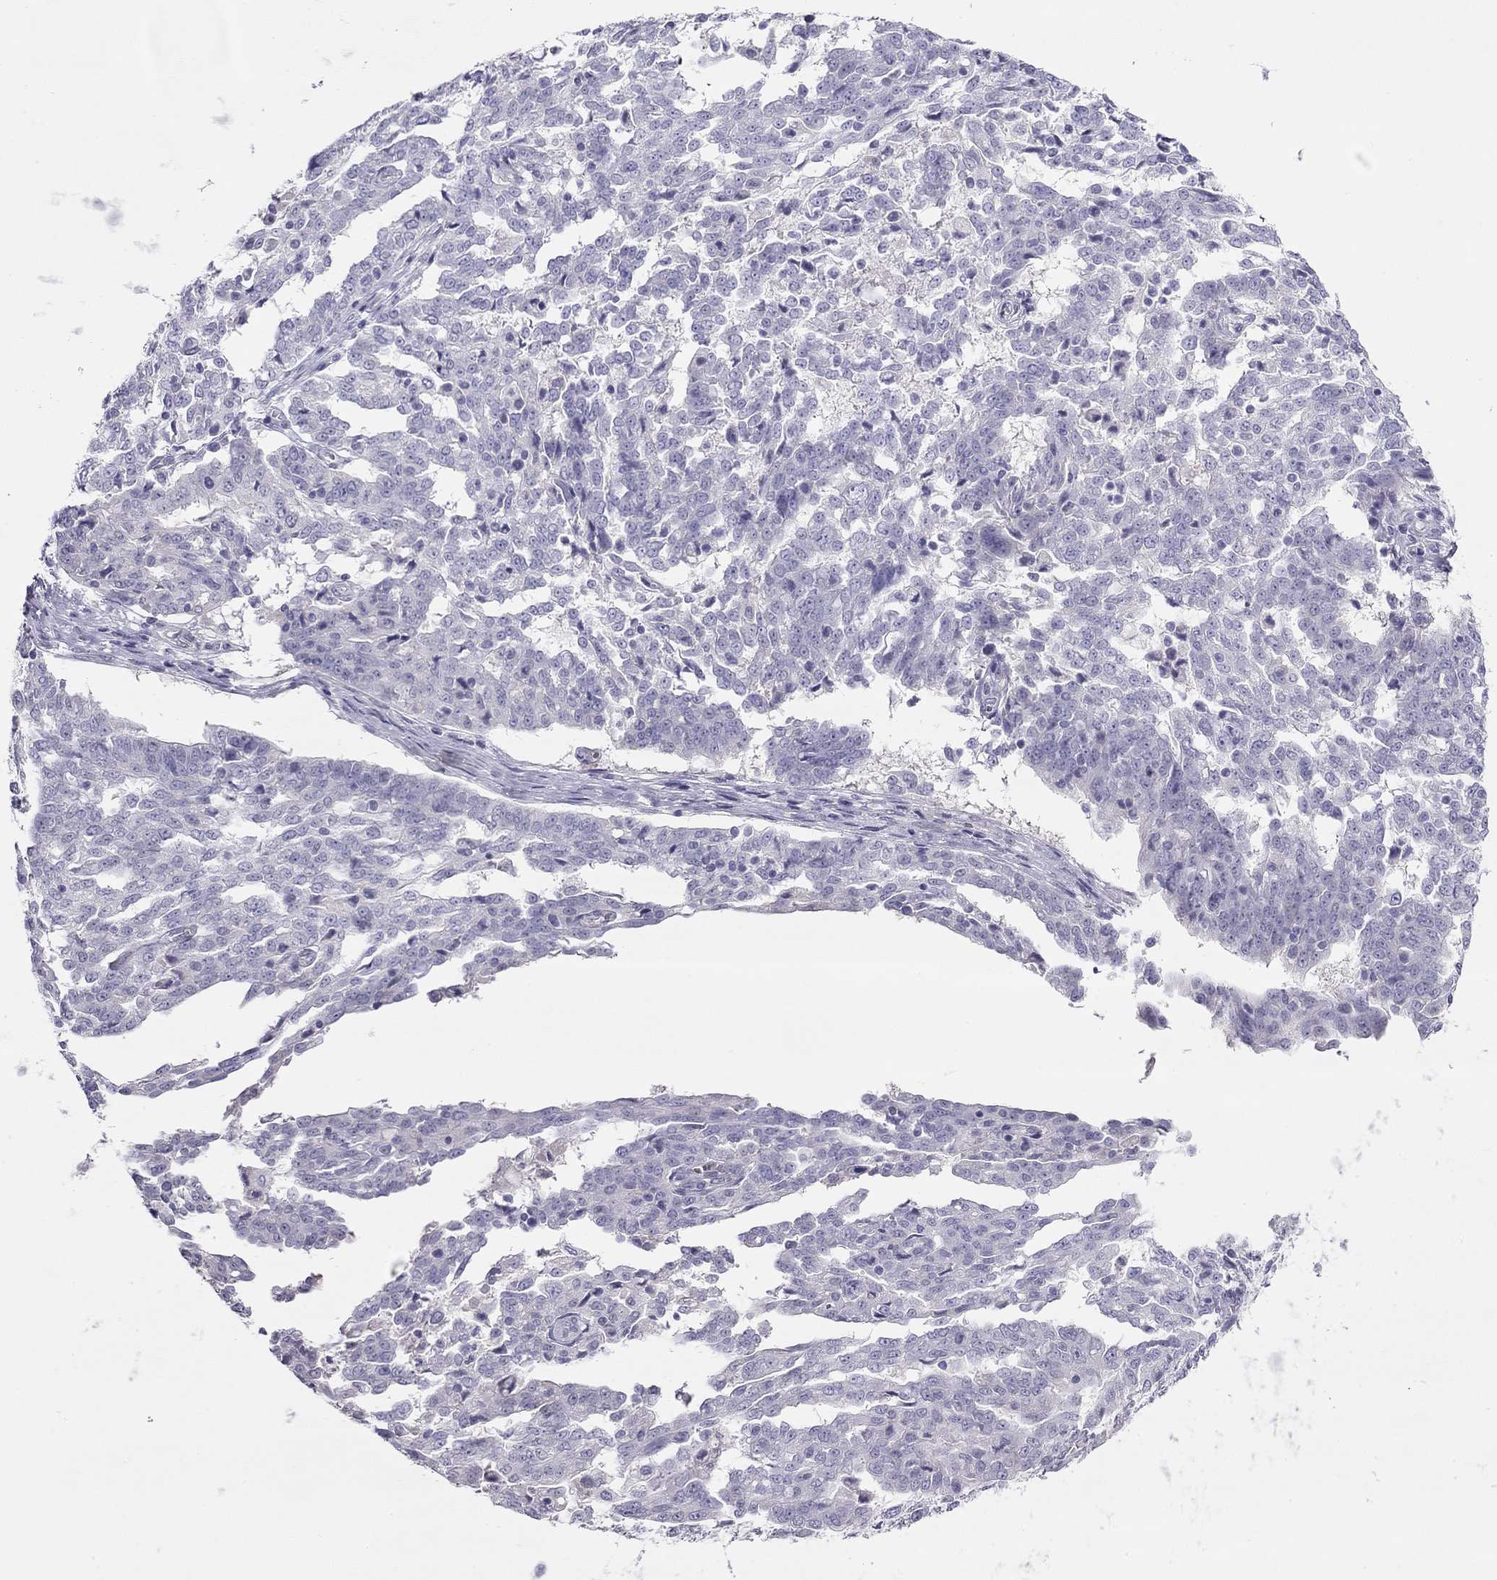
{"staining": {"intensity": "negative", "quantity": "none", "location": "none"}, "tissue": "ovarian cancer", "cell_type": "Tumor cells", "image_type": "cancer", "snomed": [{"axis": "morphology", "description": "Cystadenocarcinoma, serous, NOS"}, {"axis": "topography", "description": "Ovary"}], "caption": "A micrograph of ovarian cancer (serous cystadenocarcinoma) stained for a protein demonstrates no brown staining in tumor cells.", "gene": "KCNV2", "patient": {"sex": "female", "age": 67}}